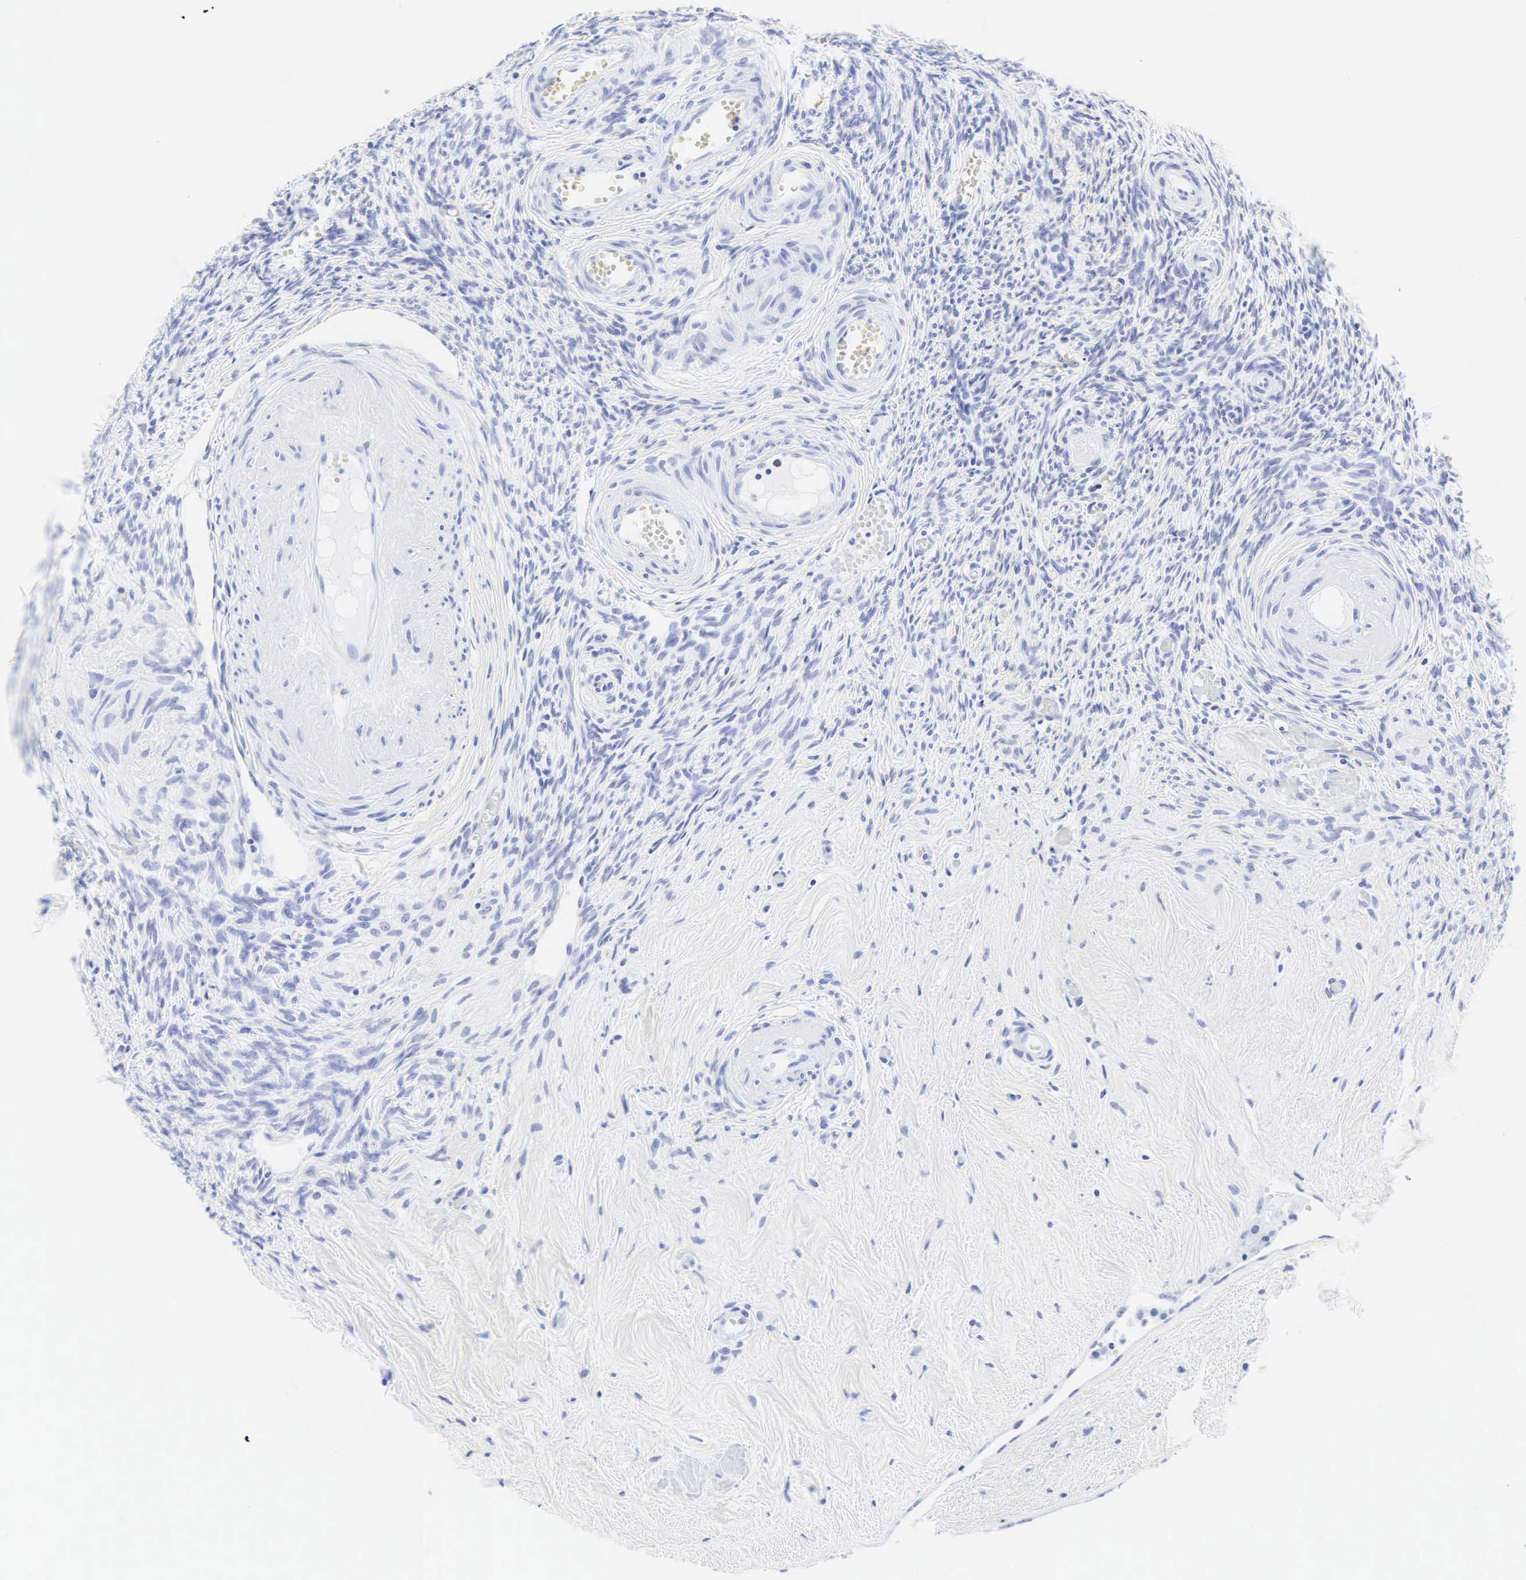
{"staining": {"intensity": "negative", "quantity": "none", "location": "none"}, "tissue": "ovary", "cell_type": "Follicle cells", "image_type": "normal", "snomed": [{"axis": "morphology", "description": "Normal tissue, NOS"}, {"axis": "topography", "description": "Ovary"}], "caption": "Immunohistochemistry (IHC) image of benign ovary: ovary stained with DAB (3,3'-diaminobenzidine) exhibits no significant protein positivity in follicle cells.", "gene": "CGB3", "patient": {"sex": "female", "age": 63}}